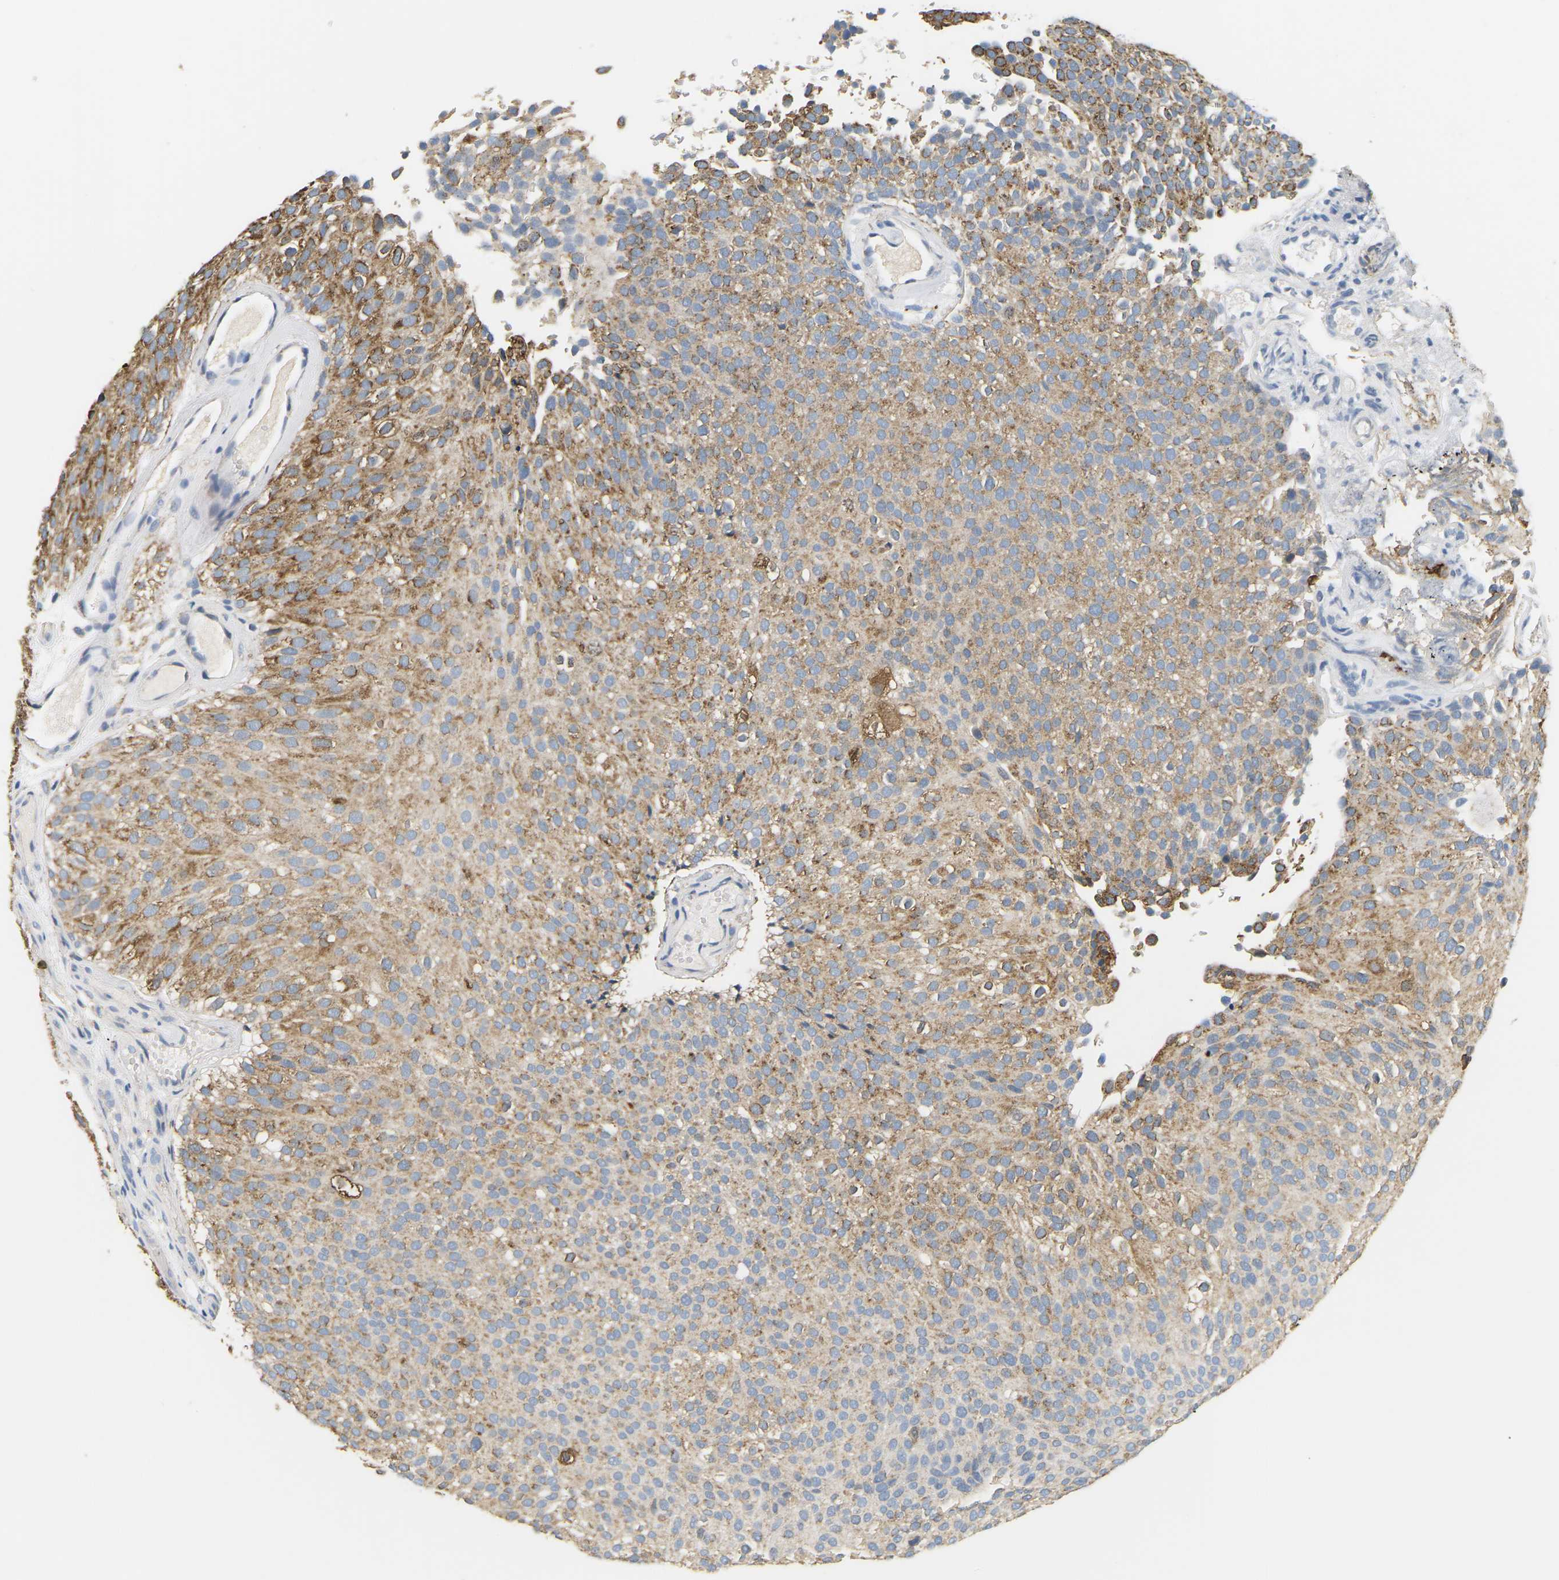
{"staining": {"intensity": "moderate", "quantity": ">75%", "location": "cytoplasmic/membranous"}, "tissue": "urothelial cancer", "cell_type": "Tumor cells", "image_type": "cancer", "snomed": [{"axis": "morphology", "description": "Urothelial carcinoma, Low grade"}, {"axis": "topography", "description": "Urinary bladder"}], "caption": "The photomicrograph exhibits staining of urothelial cancer, revealing moderate cytoplasmic/membranous protein positivity (brown color) within tumor cells.", "gene": "ADM", "patient": {"sex": "male", "age": 78}}